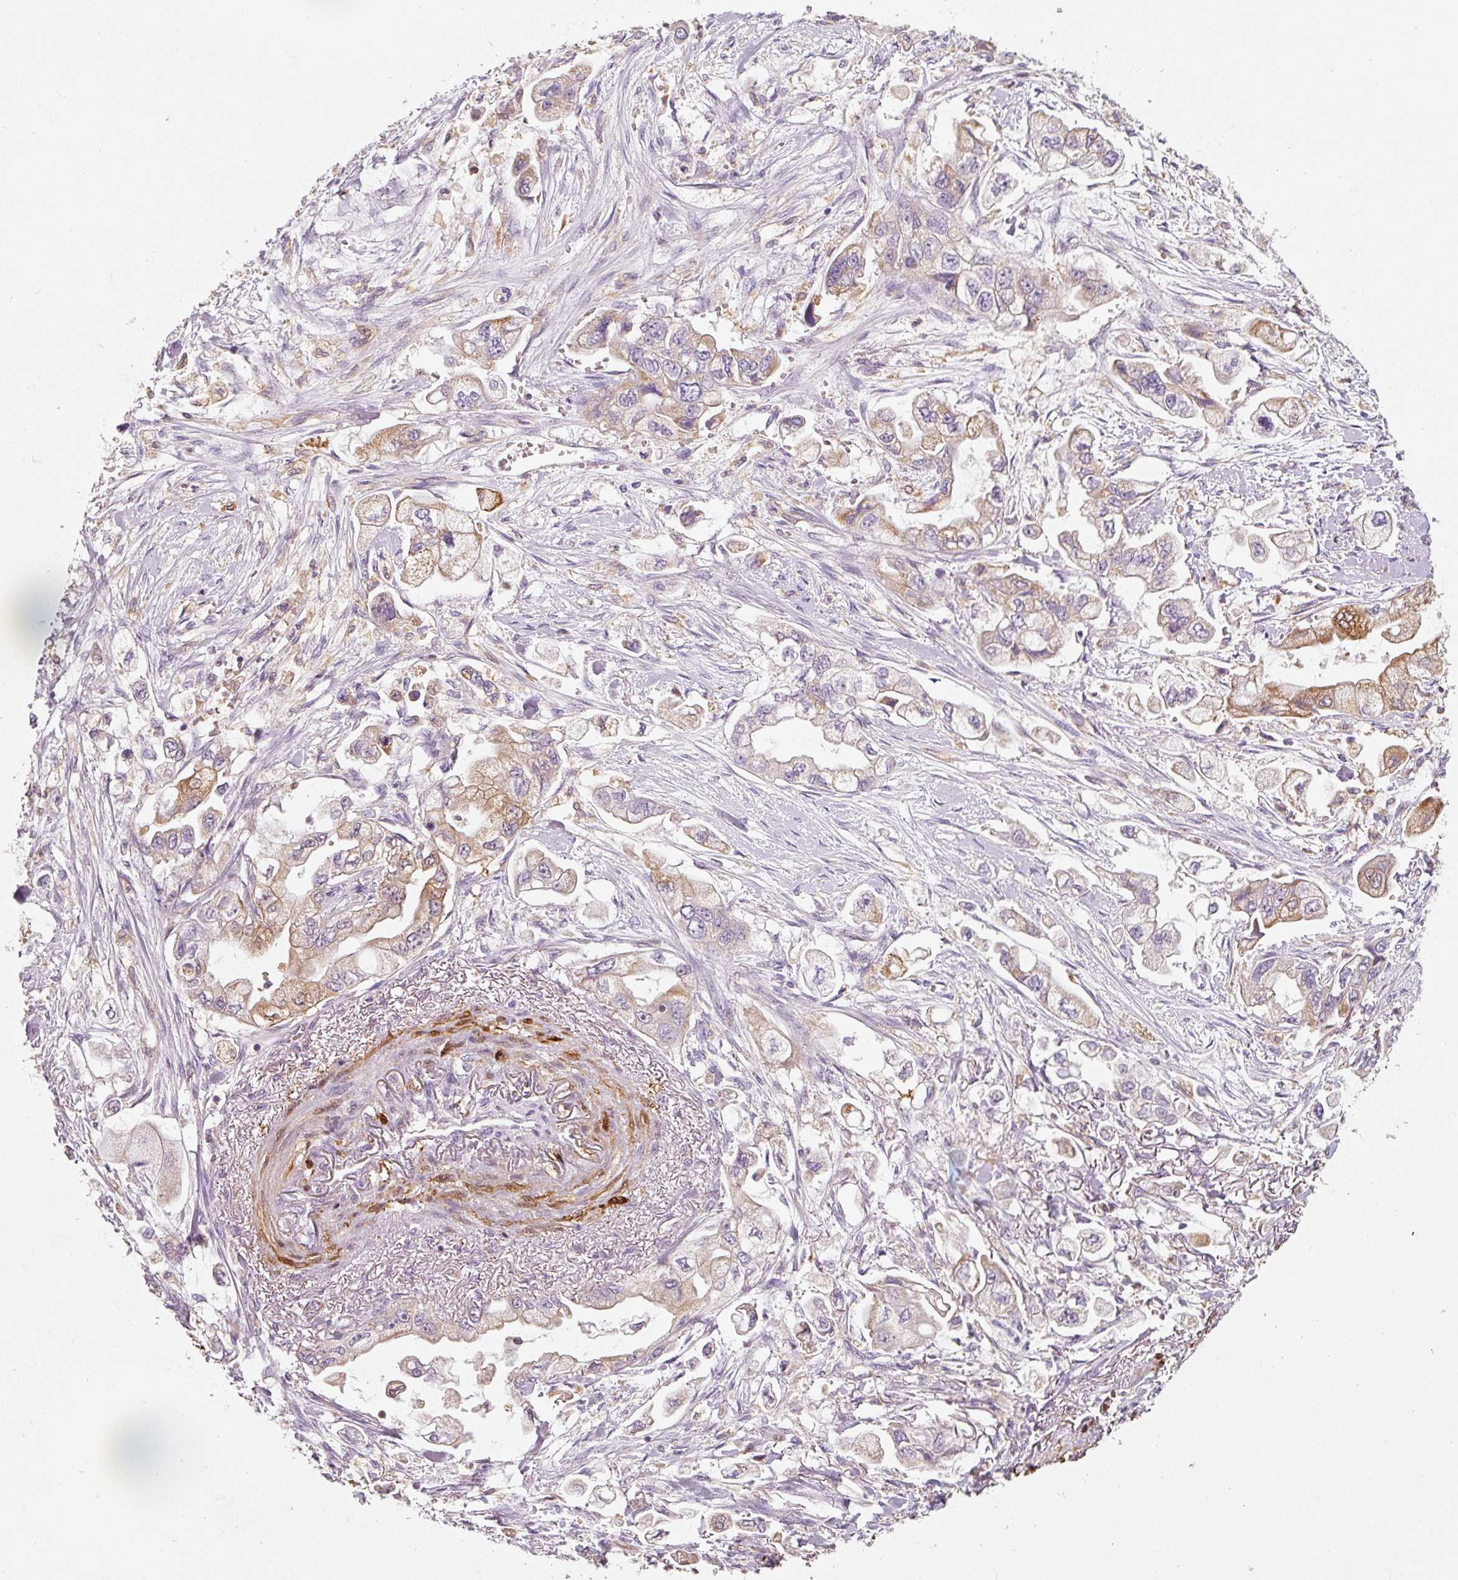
{"staining": {"intensity": "weak", "quantity": "25%-75%", "location": "cytoplasmic/membranous"}, "tissue": "stomach cancer", "cell_type": "Tumor cells", "image_type": "cancer", "snomed": [{"axis": "morphology", "description": "Adenocarcinoma, NOS"}, {"axis": "topography", "description": "Stomach"}], "caption": "Human stomach cancer (adenocarcinoma) stained for a protein (brown) displays weak cytoplasmic/membranous positive staining in about 25%-75% of tumor cells.", "gene": "IQGAP2", "patient": {"sex": "male", "age": 62}}